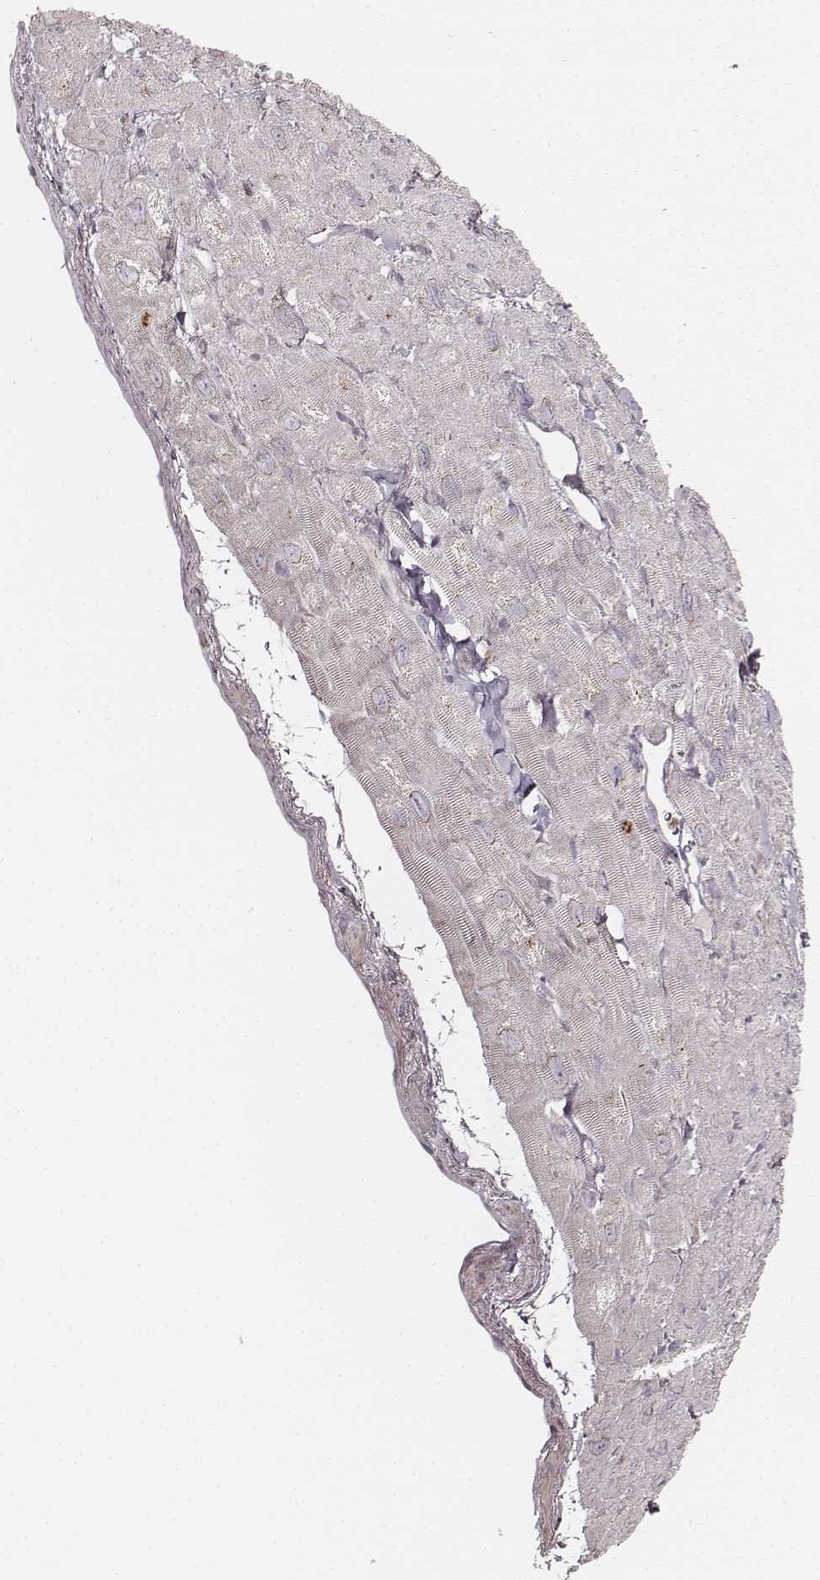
{"staining": {"intensity": "negative", "quantity": "none", "location": "none"}, "tissue": "heart muscle", "cell_type": "Cardiomyocytes", "image_type": "normal", "snomed": [{"axis": "morphology", "description": "Normal tissue, NOS"}, {"axis": "topography", "description": "Heart"}], "caption": "This is a image of immunohistochemistry (IHC) staining of benign heart muscle, which shows no expression in cardiomyocytes.", "gene": "ABCA7", "patient": {"sex": "female", "age": 62}}